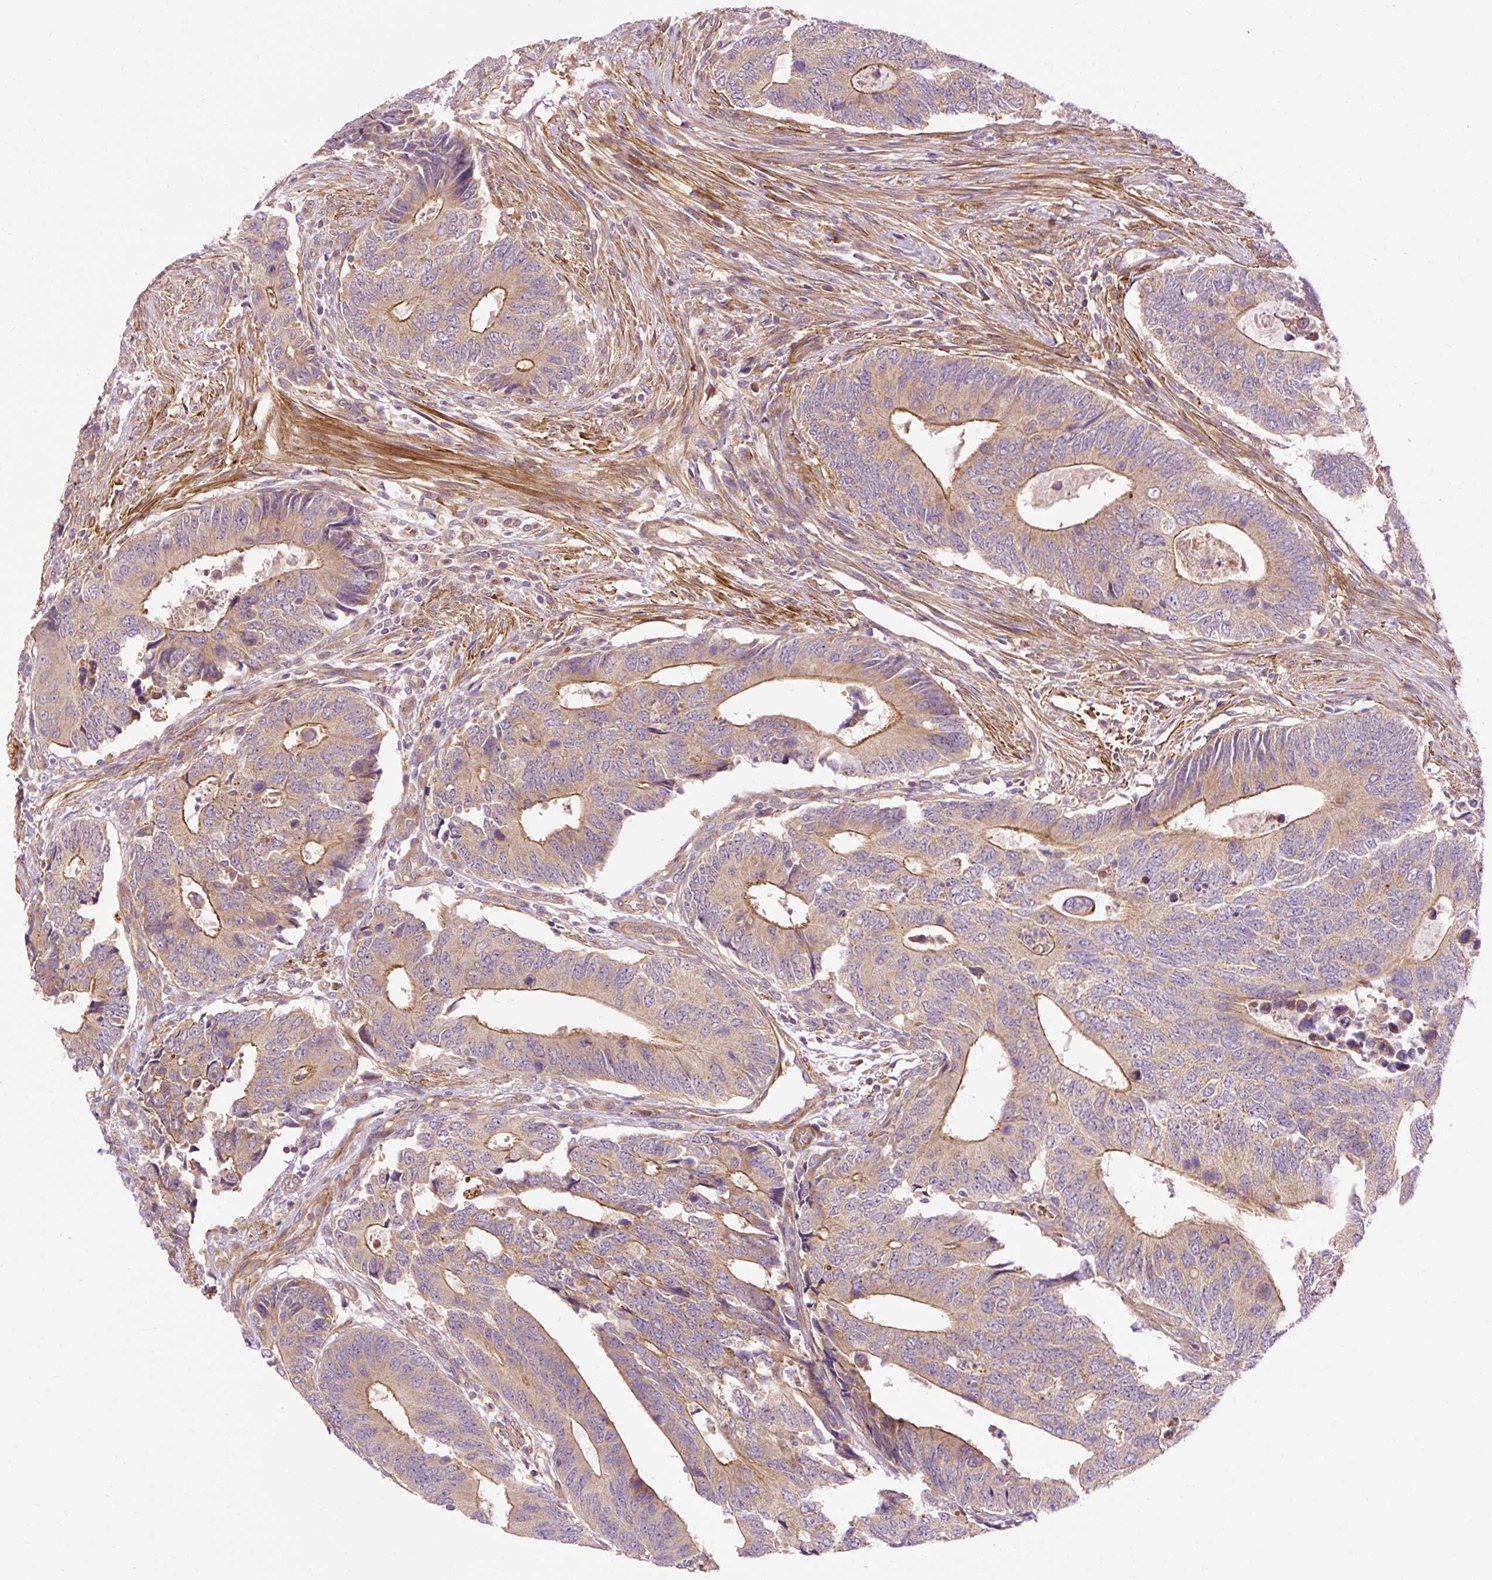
{"staining": {"intensity": "moderate", "quantity": "25%-75%", "location": "cytoplasmic/membranous"}, "tissue": "colorectal cancer", "cell_type": "Tumor cells", "image_type": "cancer", "snomed": [{"axis": "morphology", "description": "Adenocarcinoma, NOS"}, {"axis": "topography", "description": "Colon"}], "caption": "Brown immunohistochemical staining in colorectal cancer (adenocarcinoma) displays moderate cytoplasmic/membranous positivity in approximately 25%-75% of tumor cells.", "gene": "RIPOR3", "patient": {"sex": "male", "age": 87}}